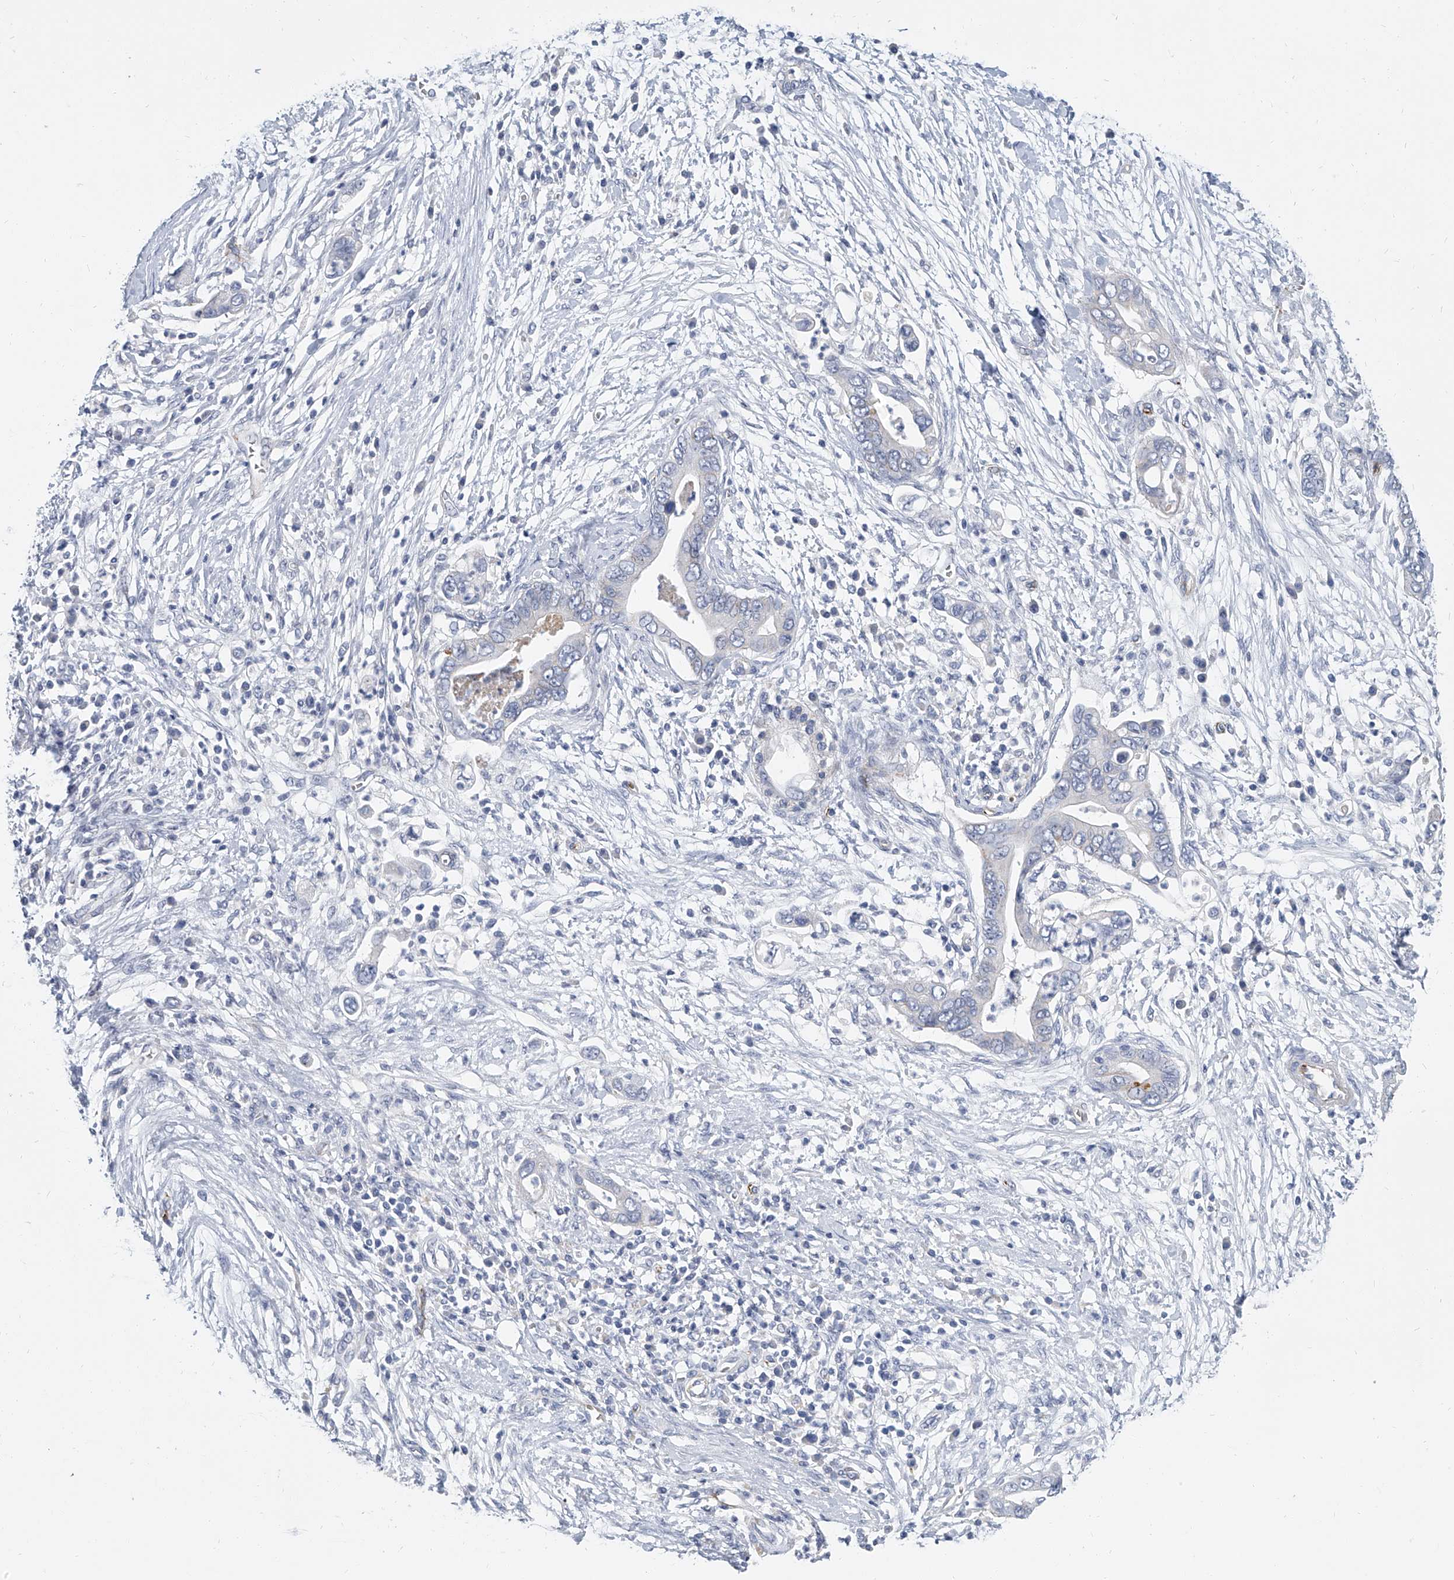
{"staining": {"intensity": "negative", "quantity": "none", "location": "none"}, "tissue": "pancreatic cancer", "cell_type": "Tumor cells", "image_type": "cancer", "snomed": [{"axis": "morphology", "description": "Adenocarcinoma, NOS"}, {"axis": "topography", "description": "Pancreas"}], "caption": "Immunohistochemistry (IHC) image of neoplastic tissue: human pancreatic adenocarcinoma stained with DAB (3,3'-diaminobenzidine) exhibits no significant protein staining in tumor cells.", "gene": "KIRREL1", "patient": {"sex": "male", "age": 75}}